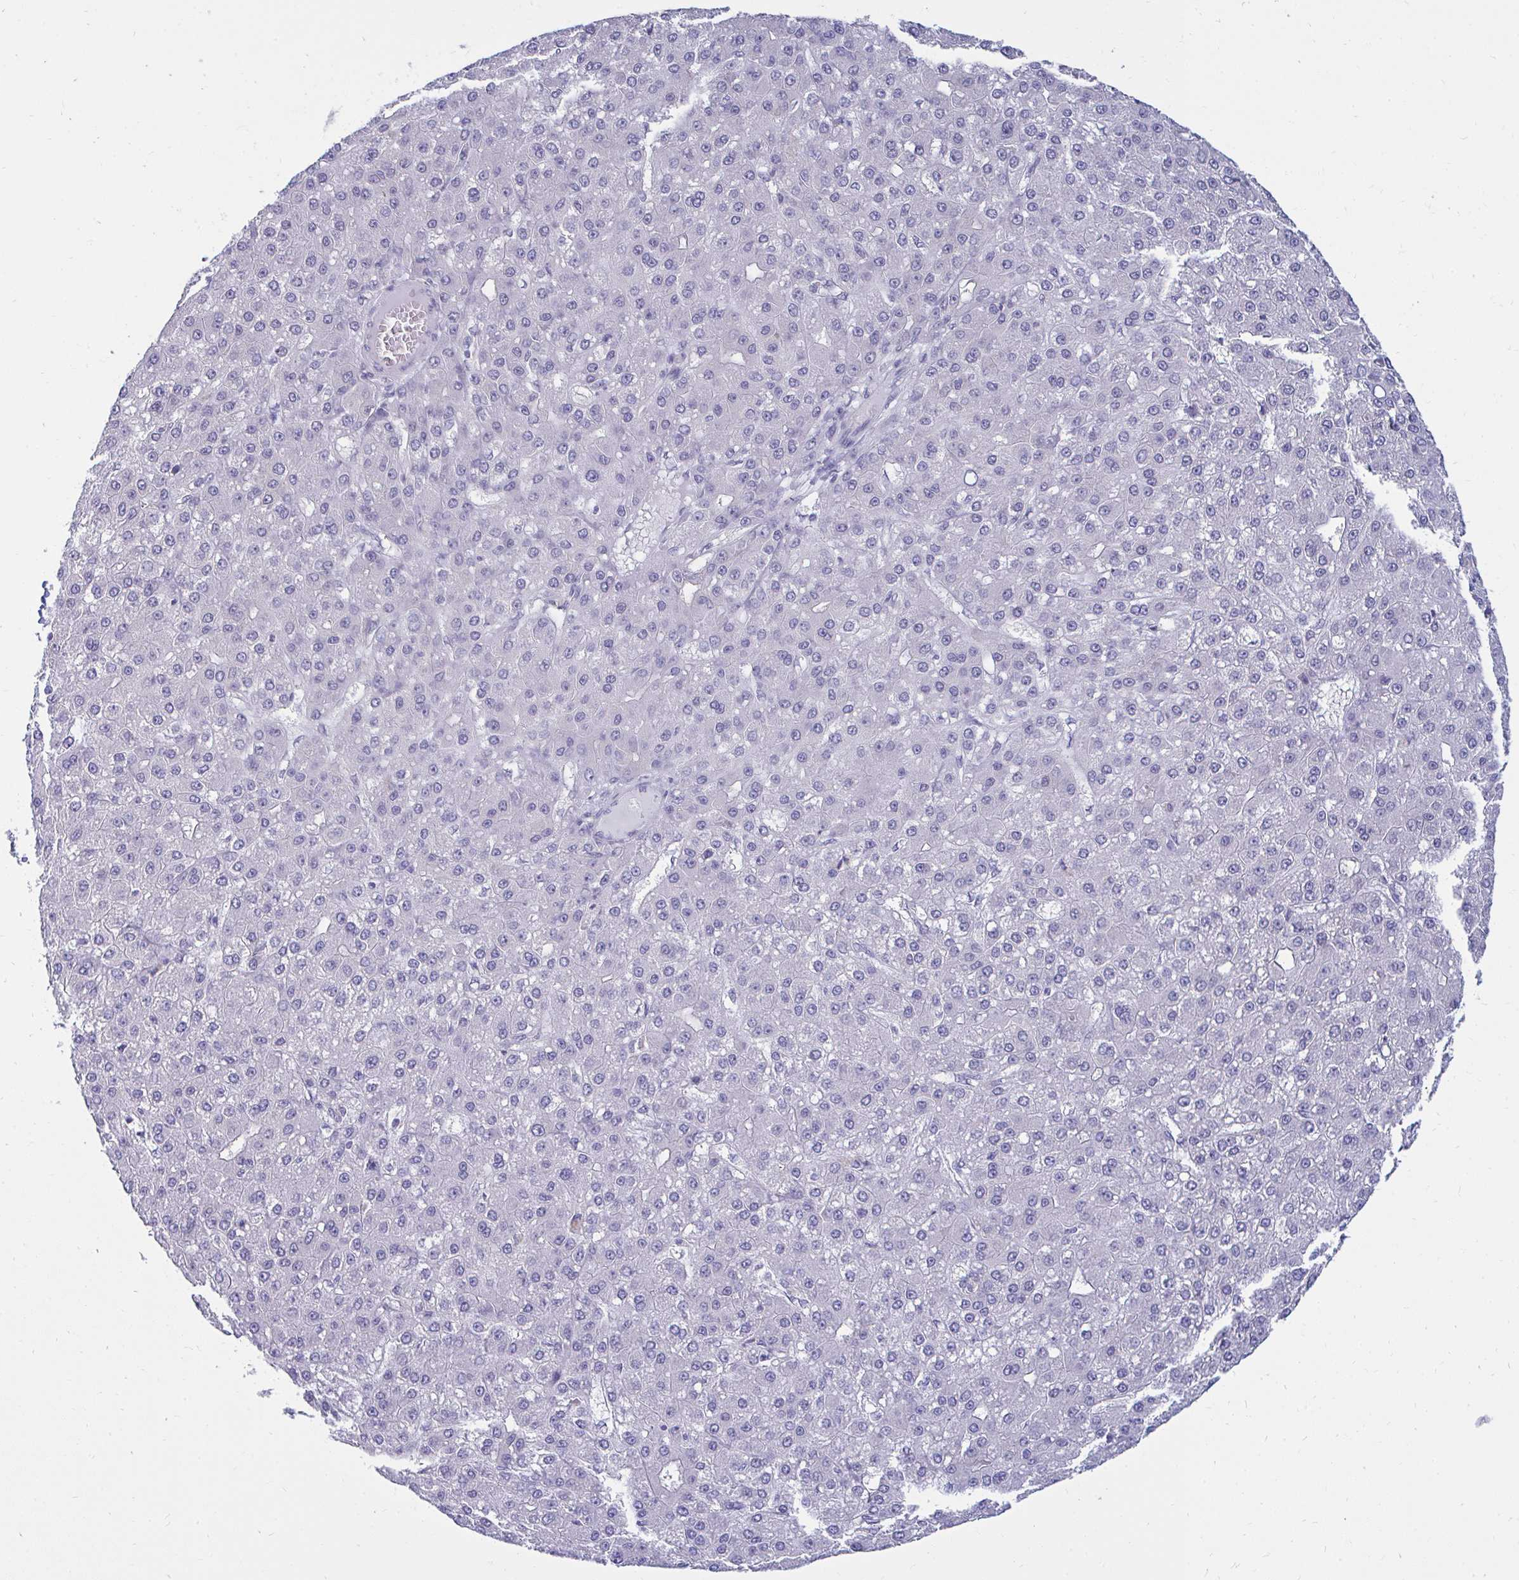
{"staining": {"intensity": "negative", "quantity": "none", "location": "none"}, "tissue": "liver cancer", "cell_type": "Tumor cells", "image_type": "cancer", "snomed": [{"axis": "morphology", "description": "Carcinoma, Hepatocellular, NOS"}, {"axis": "topography", "description": "Liver"}], "caption": "A photomicrograph of liver cancer (hepatocellular carcinoma) stained for a protein reveals no brown staining in tumor cells.", "gene": "CSE1L", "patient": {"sex": "male", "age": 67}}